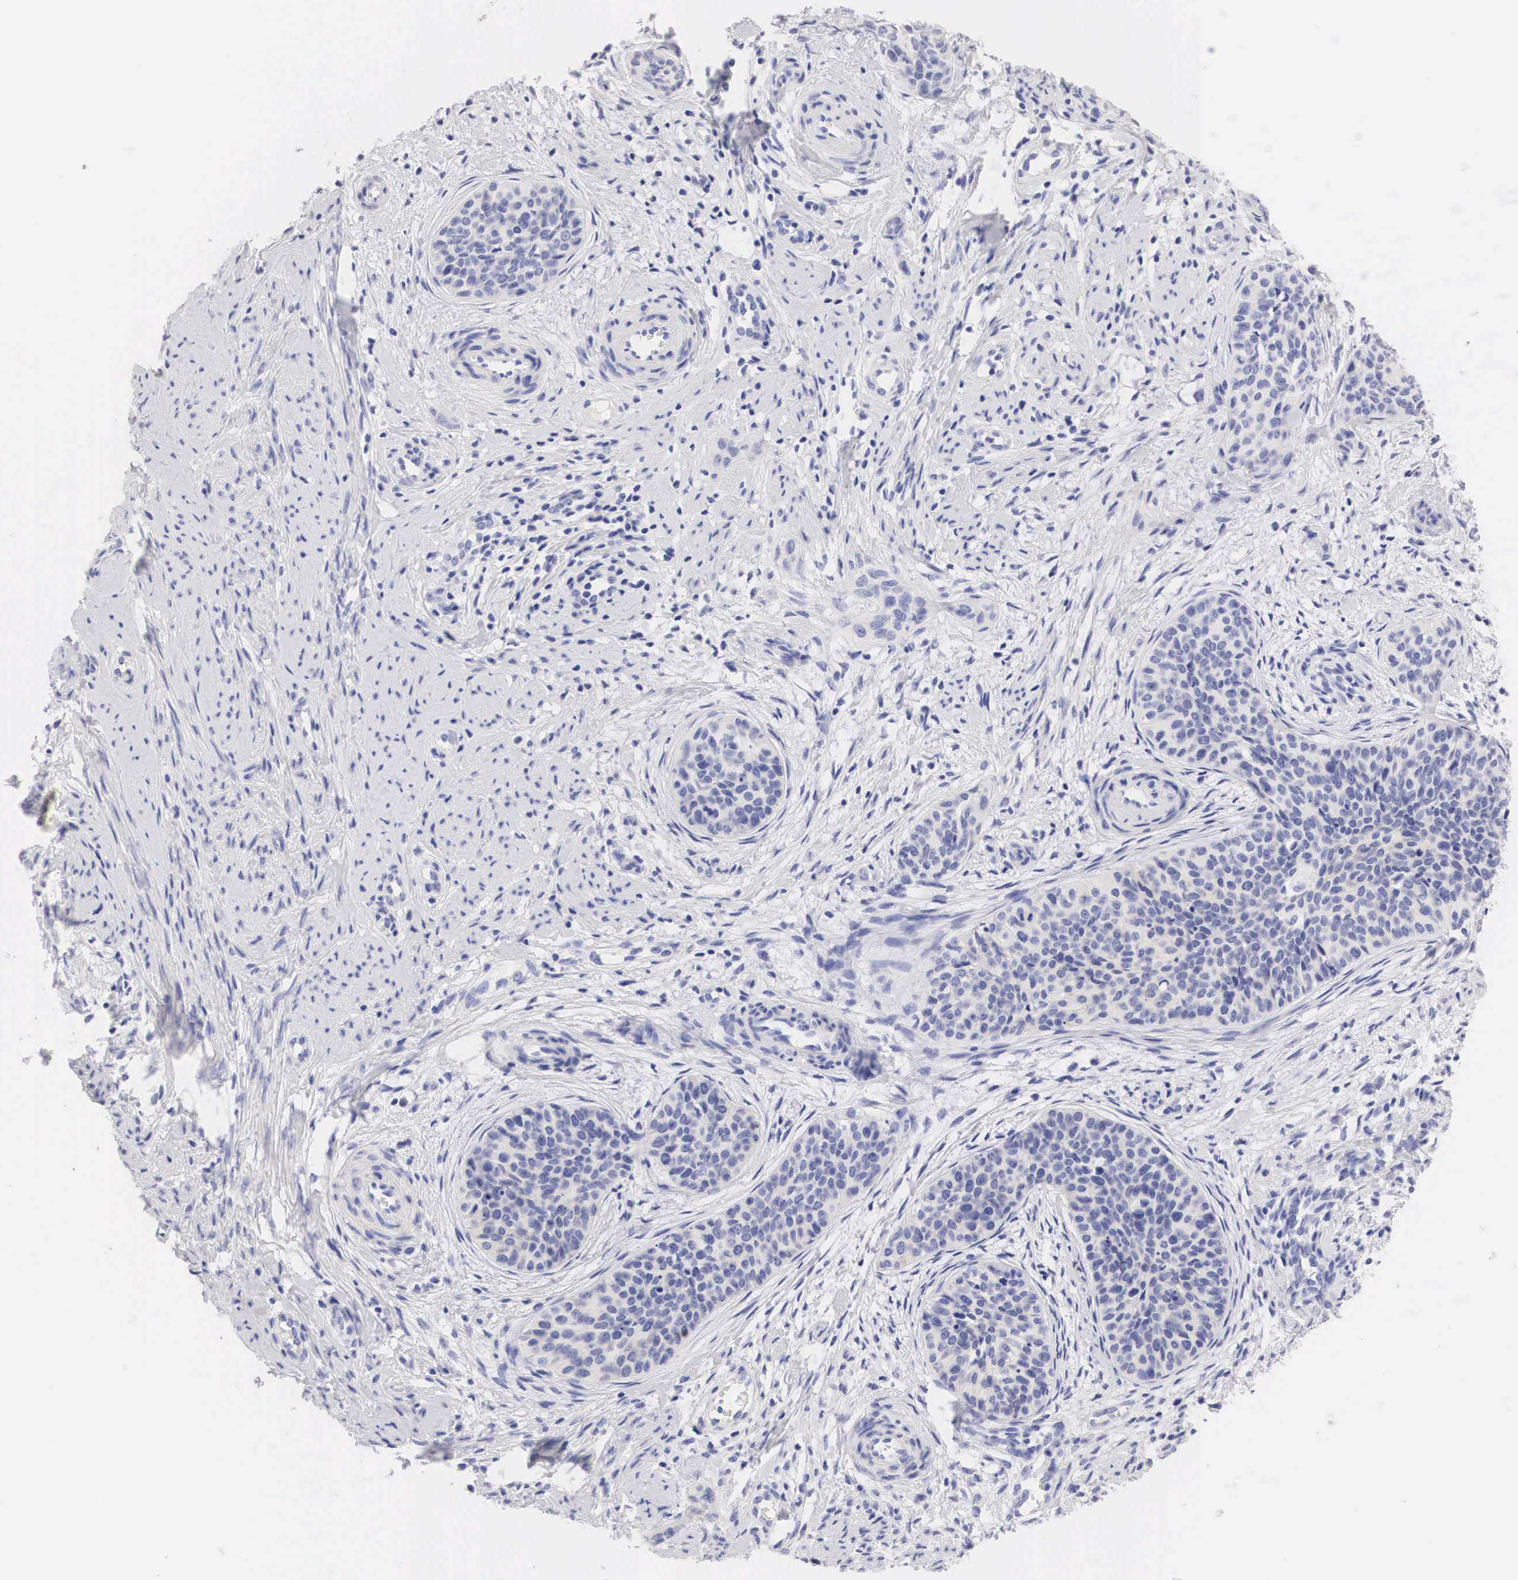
{"staining": {"intensity": "negative", "quantity": "none", "location": "none"}, "tissue": "cervical cancer", "cell_type": "Tumor cells", "image_type": "cancer", "snomed": [{"axis": "morphology", "description": "Squamous cell carcinoma, NOS"}, {"axis": "topography", "description": "Cervix"}], "caption": "A histopathology image of cervical cancer (squamous cell carcinoma) stained for a protein exhibits no brown staining in tumor cells.", "gene": "ERBB2", "patient": {"sex": "female", "age": 34}}